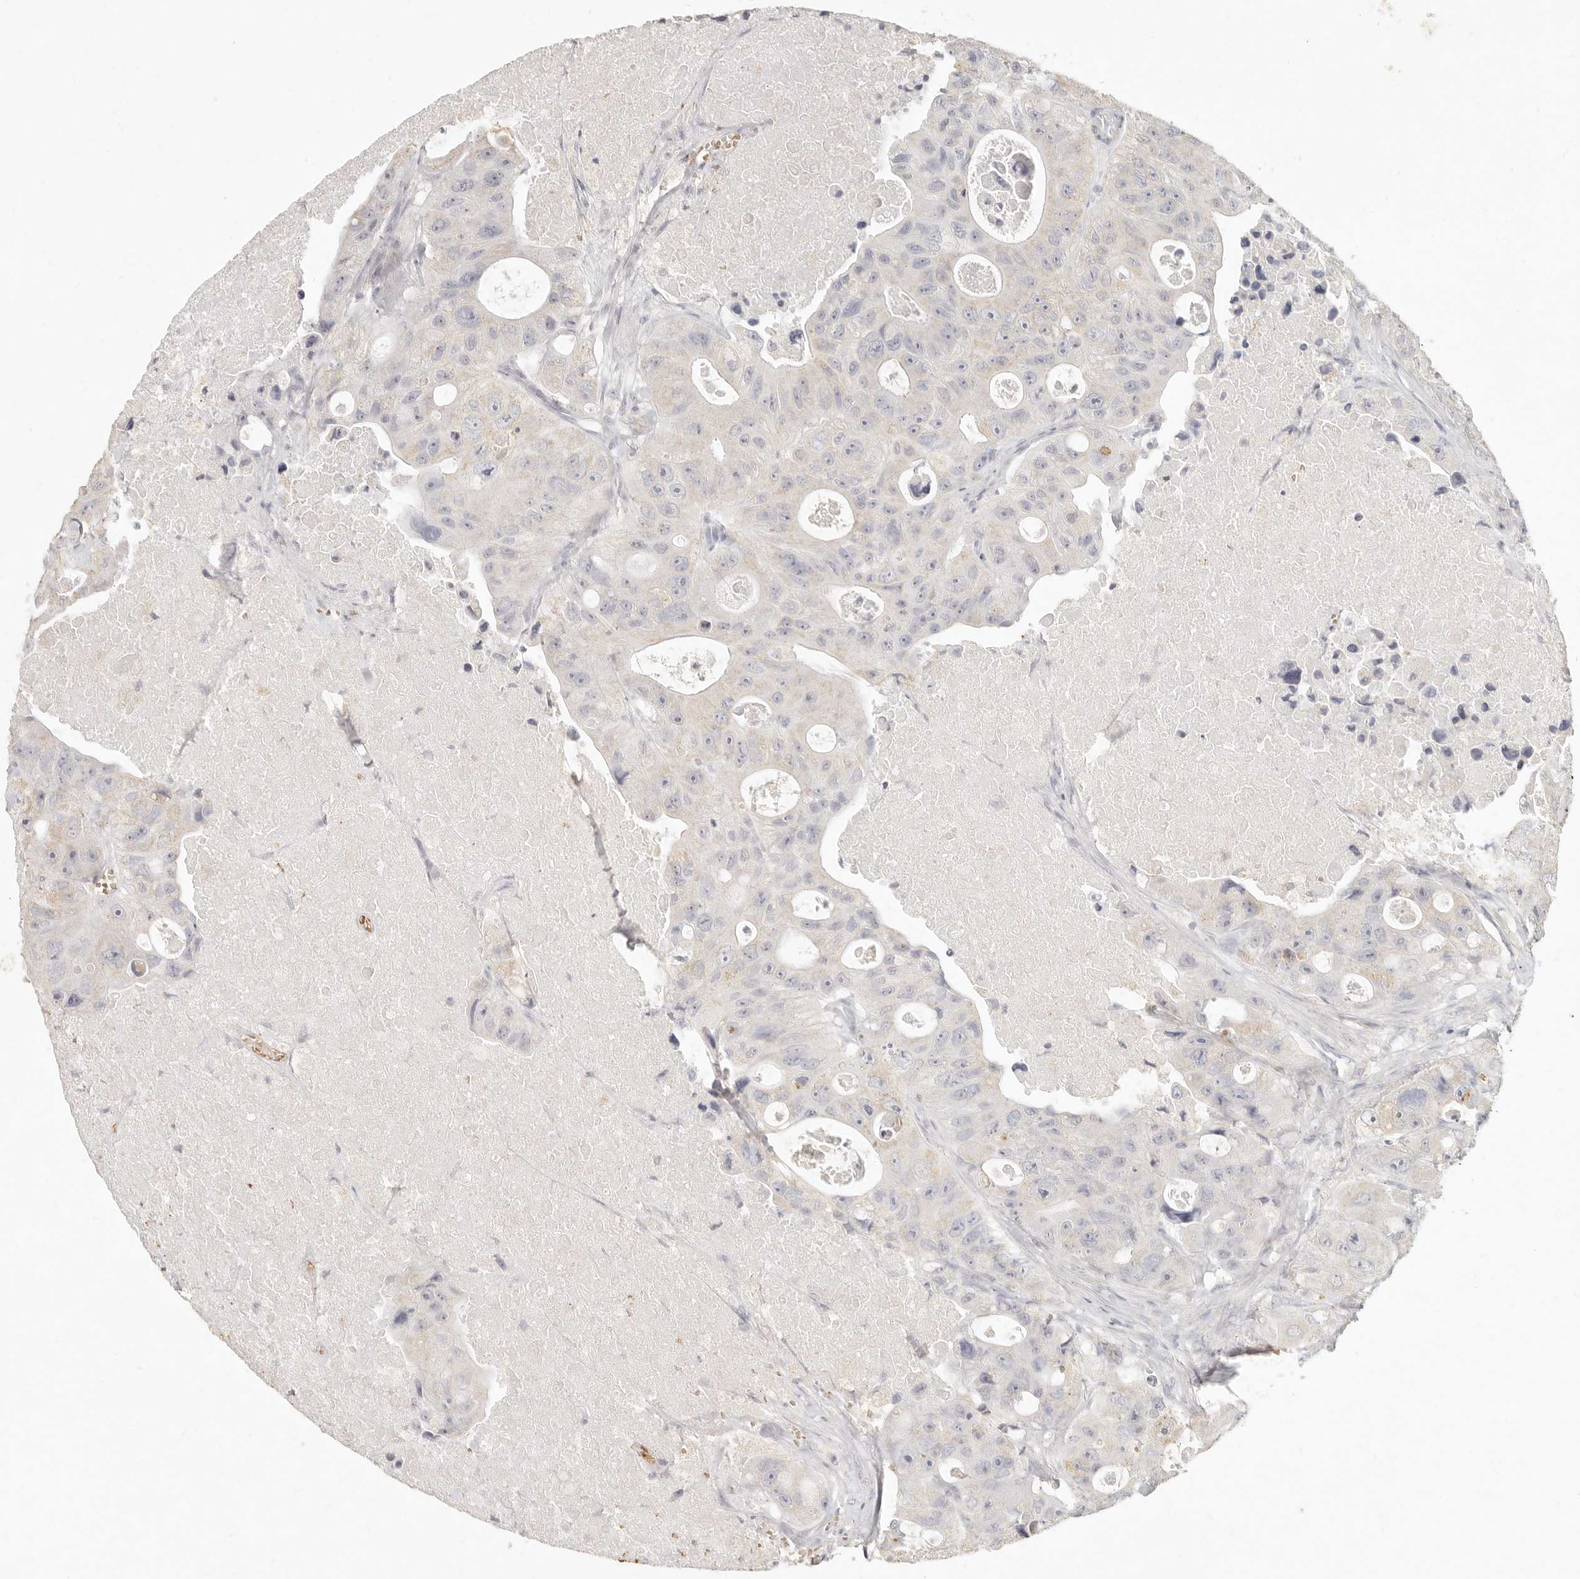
{"staining": {"intensity": "negative", "quantity": "none", "location": "none"}, "tissue": "colorectal cancer", "cell_type": "Tumor cells", "image_type": "cancer", "snomed": [{"axis": "morphology", "description": "Adenocarcinoma, NOS"}, {"axis": "topography", "description": "Colon"}], "caption": "Immunohistochemistry image of colorectal adenocarcinoma stained for a protein (brown), which reveals no positivity in tumor cells.", "gene": "NIBAN1", "patient": {"sex": "female", "age": 46}}